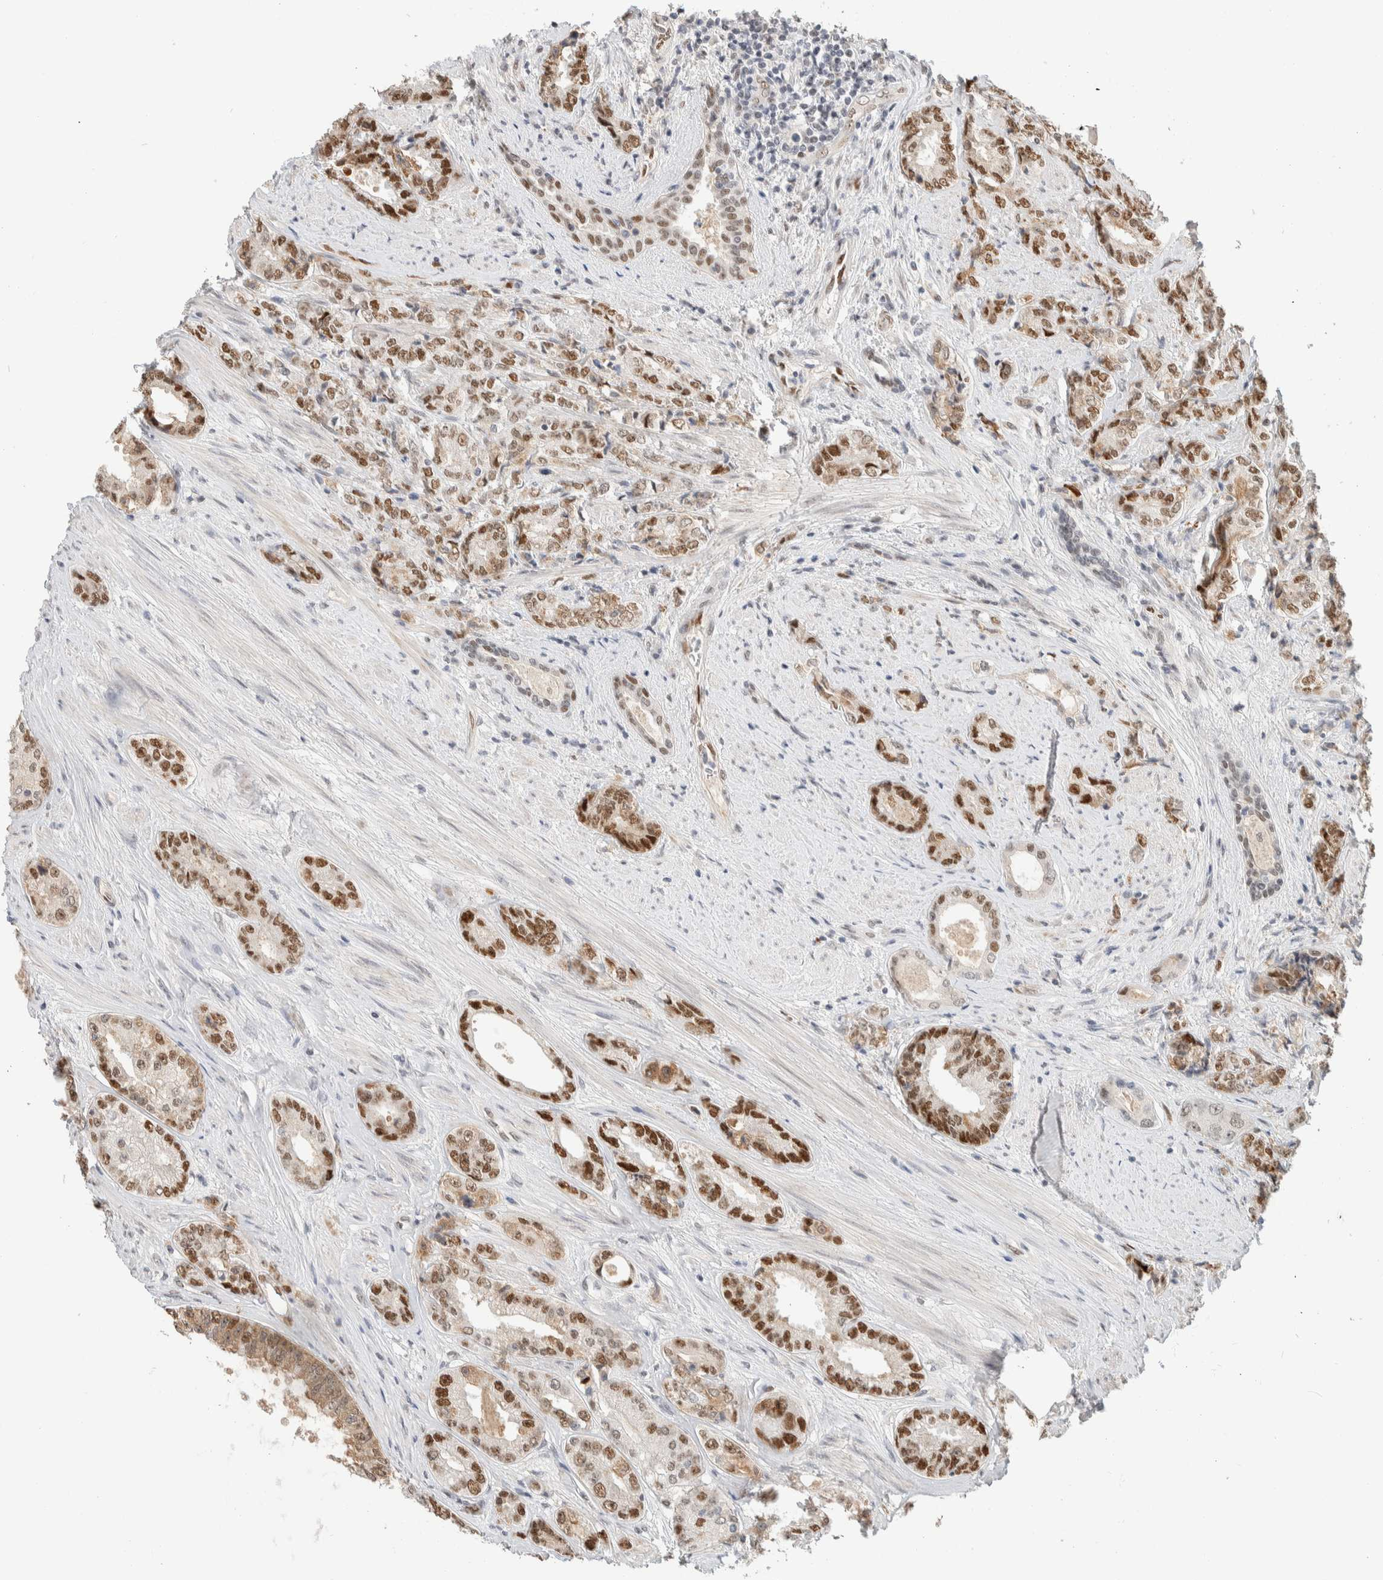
{"staining": {"intensity": "moderate", "quantity": ">75%", "location": "nuclear"}, "tissue": "prostate cancer", "cell_type": "Tumor cells", "image_type": "cancer", "snomed": [{"axis": "morphology", "description": "Adenocarcinoma, High grade"}, {"axis": "topography", "description": "Prostate"}], "caption": "Immunohistochemical staining of prostate cancer reveals moderate nuclear protein staining in about >75% of tumor cells.", "gene": "PUS7", "patient": {"sex": "male", "age": 61}}